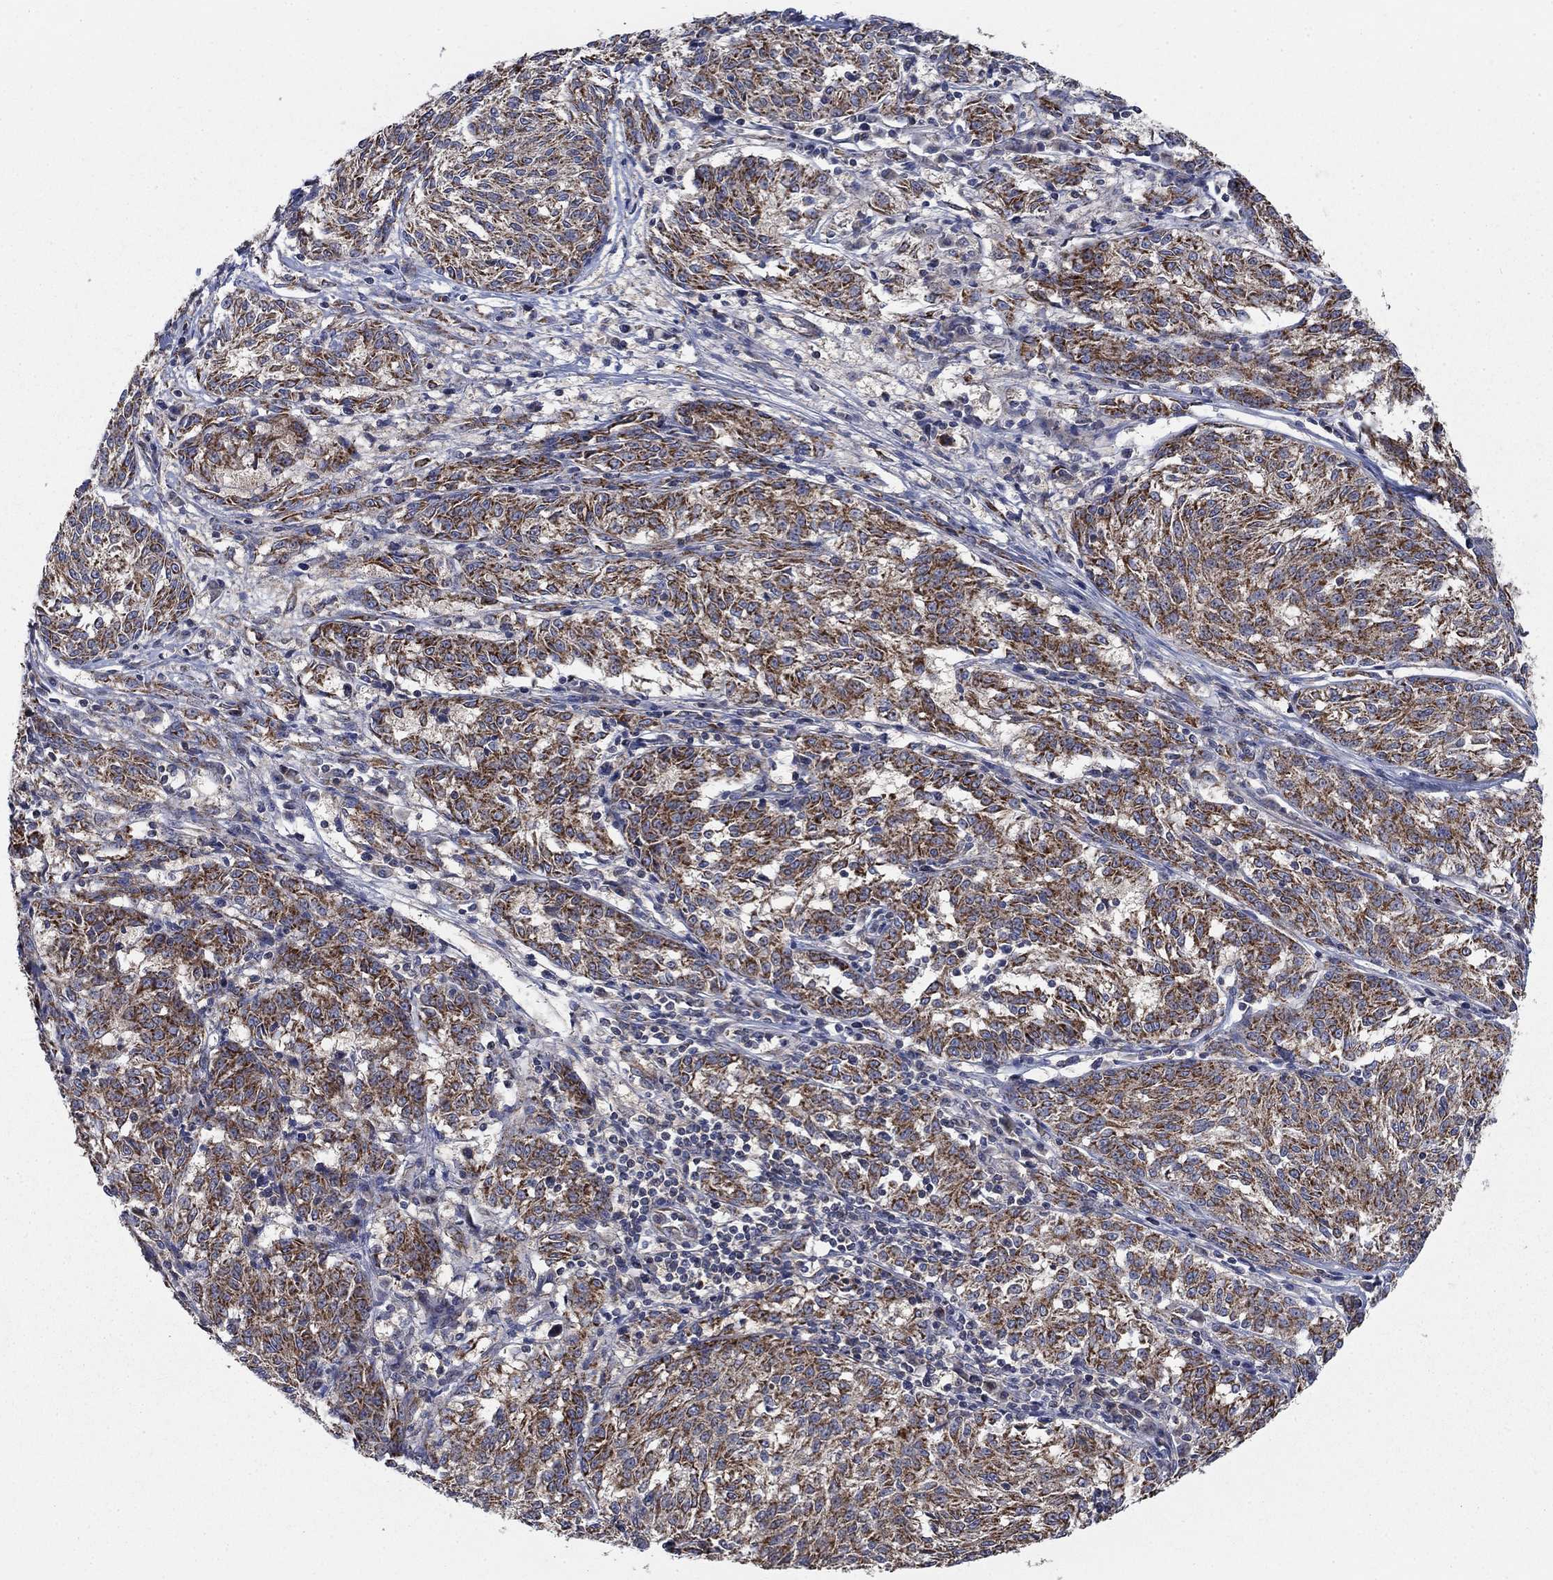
{"staining": {"intensity": "strong", "quantity": "25%-75%", "location": "cytoplasmic/membranous"}, "tissue": "melanoma", "cell_type": "Tumor cells", "image_type": "cancer", "snomed": [{"axis": "morphology", "description": "Malignant melanoma, NOS"}, {"axis": "topography", "description": "Skin"}], "caption": "Immunohistochemical staining of malignant melanoma reveals high levels of strong cytoplasmic/membranous expression in about 25%-75% of tumor cells. (brown staining indicates protein expression, while blue staining denotes nuclei).", "gene": "NME7", "patient": {"sex": "female", "age": 72}}